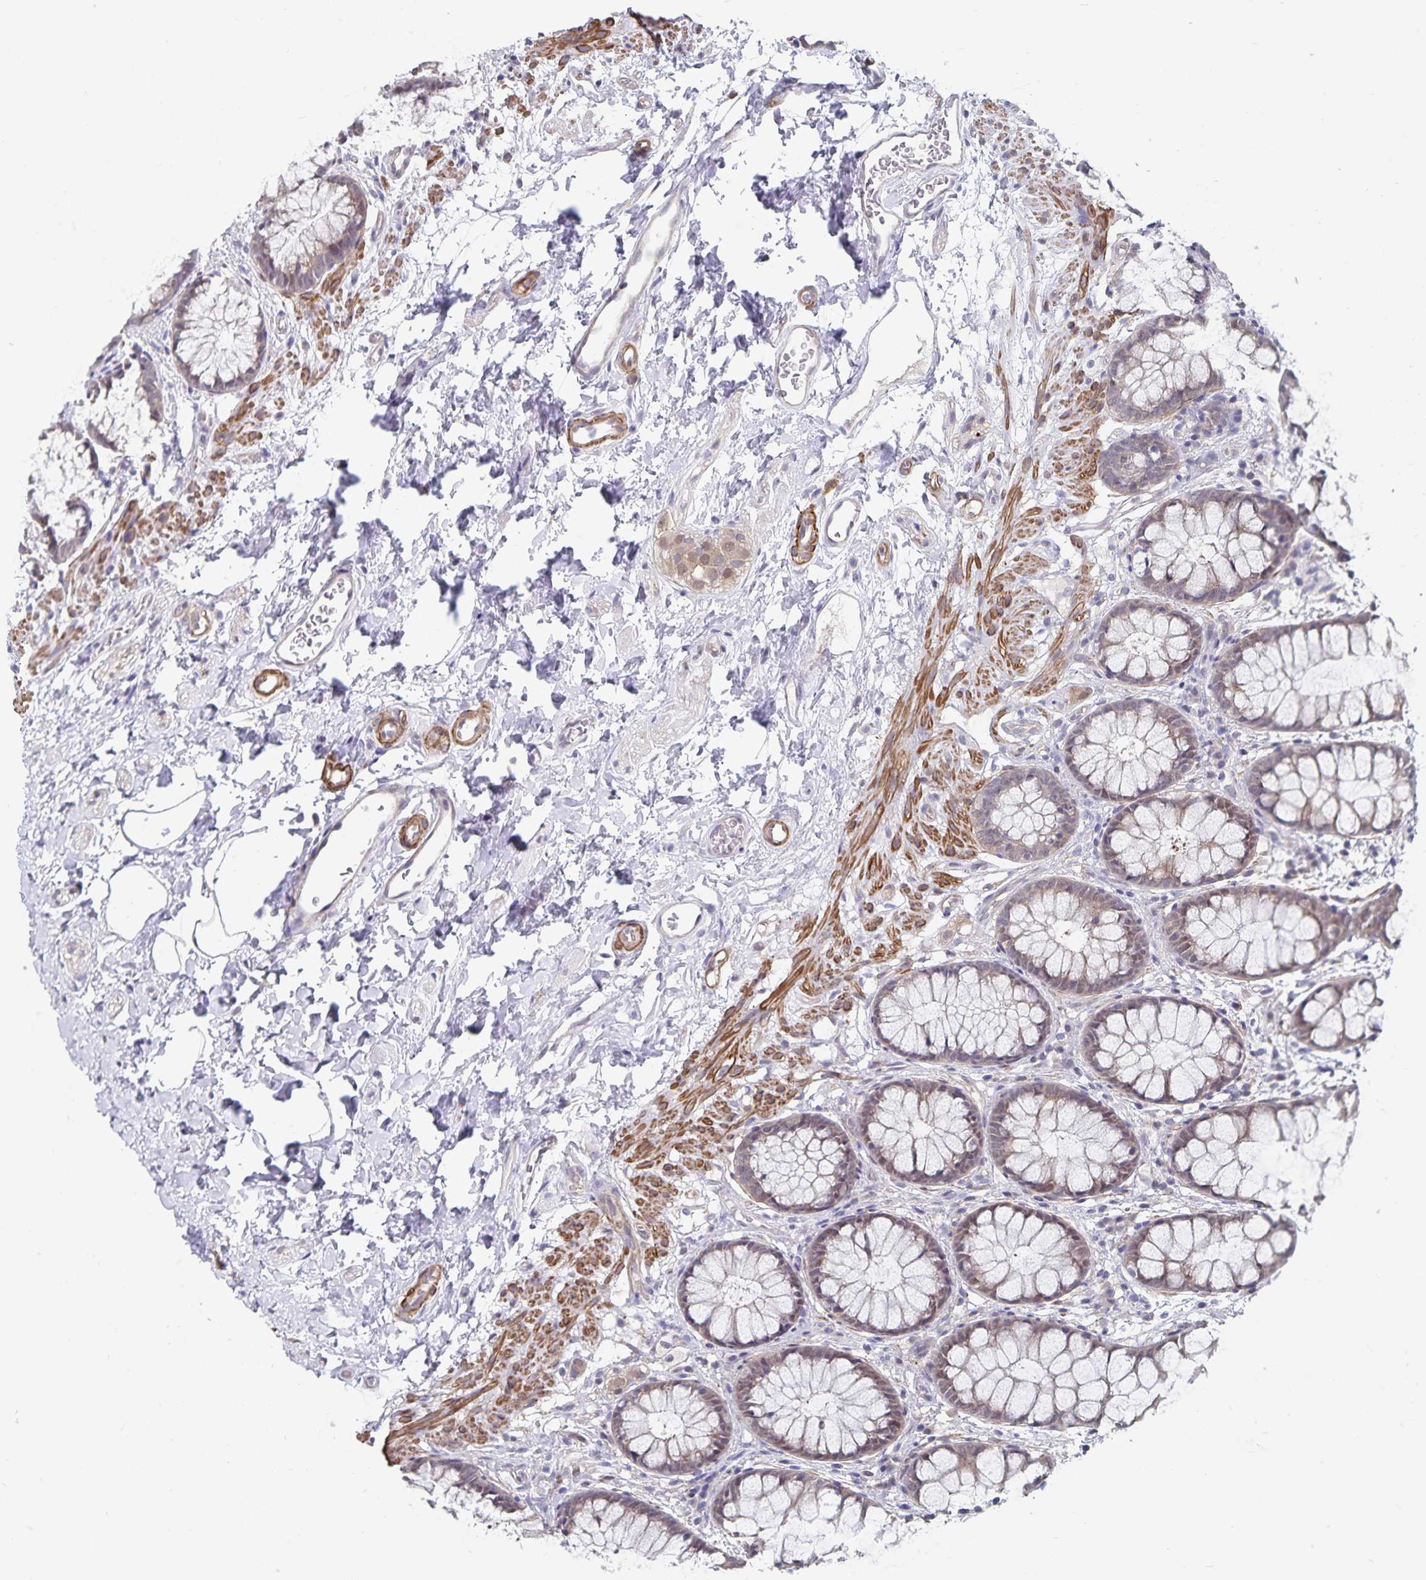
{"staining": {"intensity": "weak", "quantity": "25%-75%", "location": "cytoplasmic/membranous,nuclear"}, "tissue": "rectum", "cell_type": "Glandular cells", "image_type": "normal", "snomed": [{"axis": "morphology", "description": "Normal tissue, NOS"}, {"axis": "topography", "description": "Rectum"}], "caption": "An image of rectum stained for a protein shows weak cytoplasmic/membranous,nuclear brown staining in glandular cells. (DAB IHC, brown staining for protein, blue staining for nuclei).", "gene": "BAG6", "patient": {"sex": "female", "age": 62}}